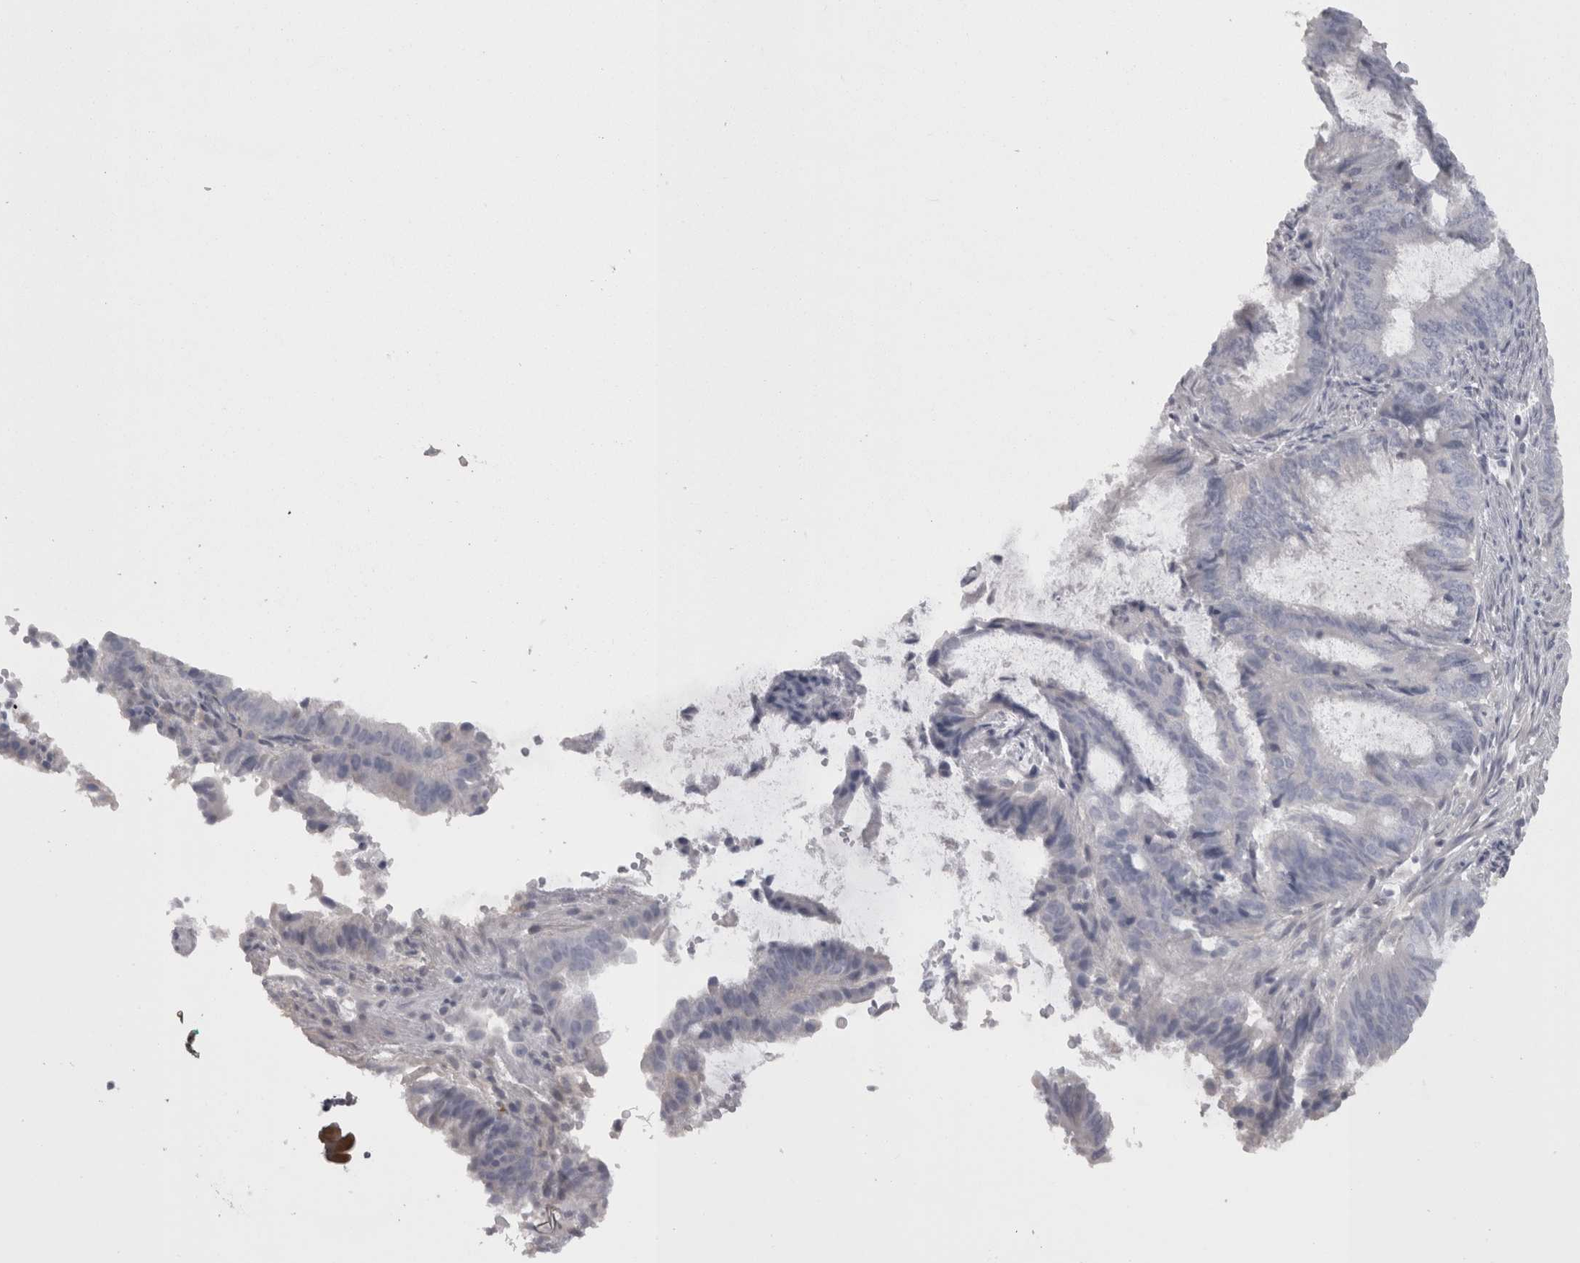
{"staining": {"intensity": "negative", "quantity": "none", "location": "none"}, "tissue": "endometrial cancer", "cell_type": "Tumor cells", "image_type": "cancer", "snomed": [{"axis": "morphology", "description": "Adenocarcinoma, NOS"}, {"axis": "topography", "description": "Endometrium"}], "caption": "The IHC micrograph has no significant positivity in tumor cells of endometrial cancer (adenocarcinoma) tissue.", "gene": "CAMK2D", "patient": {"sex": "female", "age": 49}}